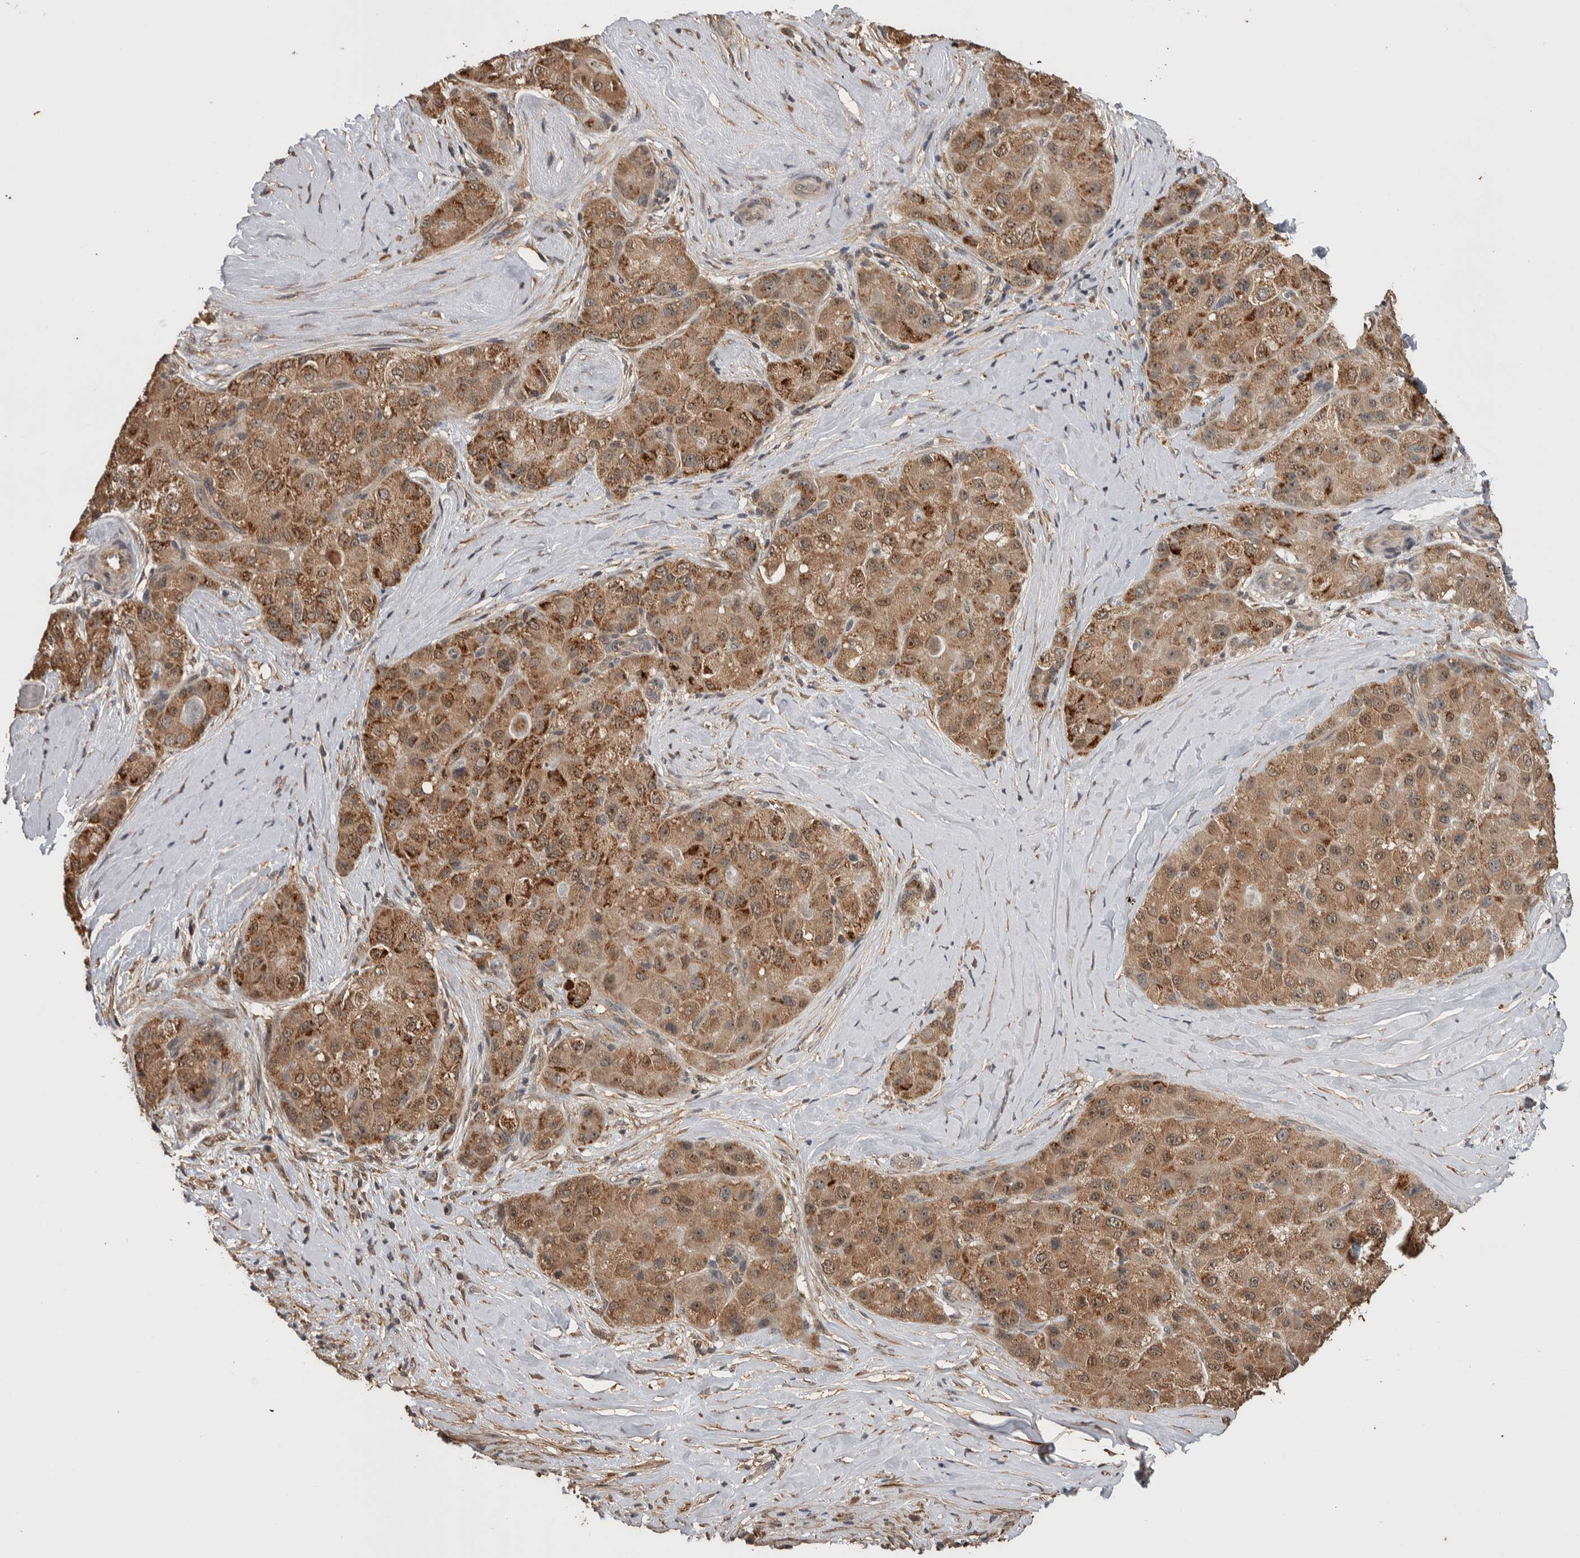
{"staining": {"intensity": "moderate", "quantity": ">75%", "location": "cytoplasmic/membranous"}, "tissue": "liver cancer", "cell_type": "Tumor cells", "image_type": "cancer", "snomed": [{"axis": "morphology", "description": "Carcinoma, Hepatocellular, NOS"}, {"axis": "topography", "description": "Liver"}], "caption": "Liver hepatocellular carcinoma was stained to show a protein in brown. There is medium levels of moderate cytoplasmic/membranous staining in approximately >75% of tumor cells.", "gene": "DVL2", "patient": {"sex": "male", "age": 80}}